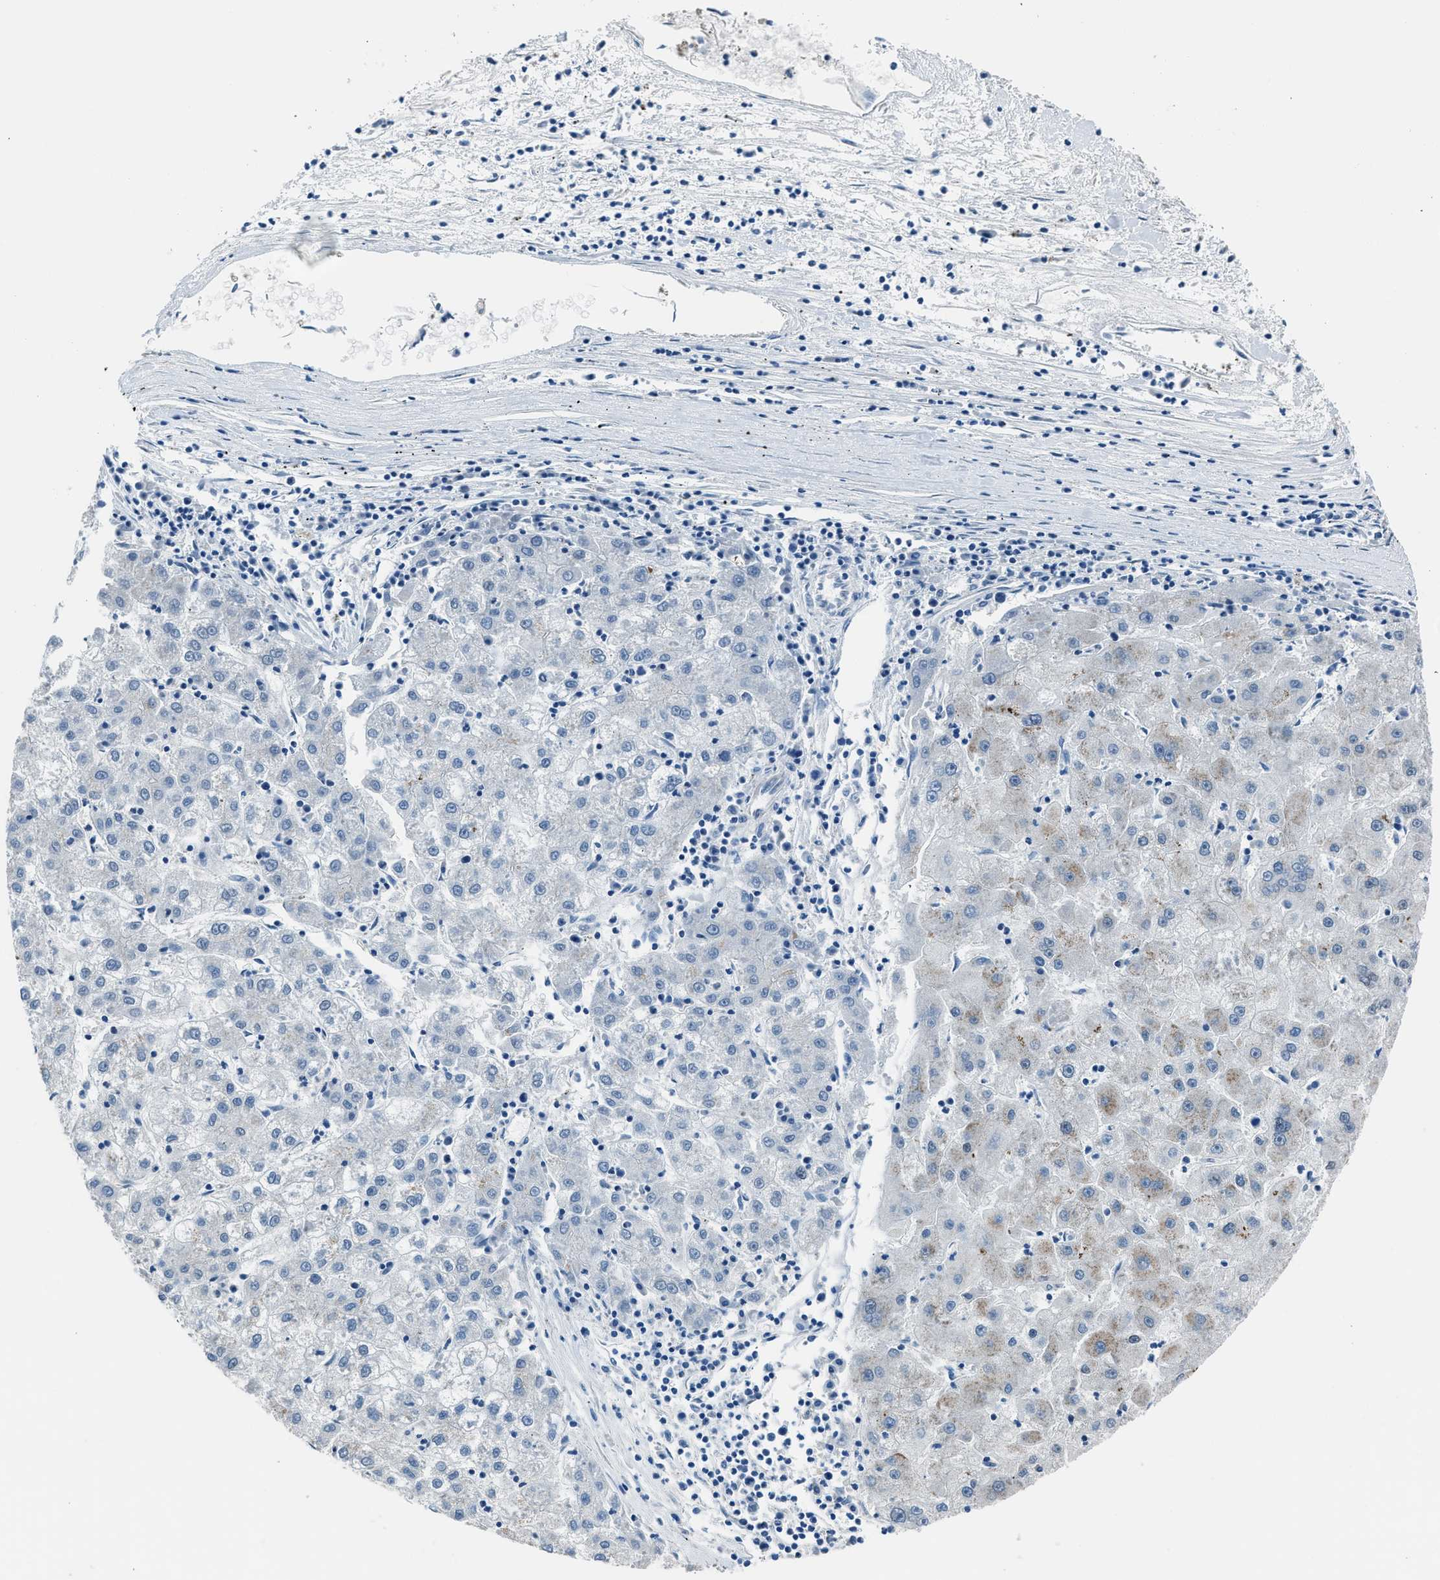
{"staining": {"intensity": "weak", "quantity": "<25%", "location": "cytoplasmic/membranous"}, "tissue": "liver cancer", "cell_type": "Tumor cells", "image_type": "cancer", "snomed": [{"axis": "morphology", "description": "Carcinoma, Hepatocellular, NOS"}, {"axis": "topography", "description": "Liver"}], "caption": "High magnification brightfield microscopy of liver hepatocellular carcinoma stained with DAB (3,3'-diaminobenzidine) (brown) and counterstained with hematoxylin (blue): tumor cells show no significant staining.", "gene": "RNF41", "patient": {"sex": "male", "age": 72}}